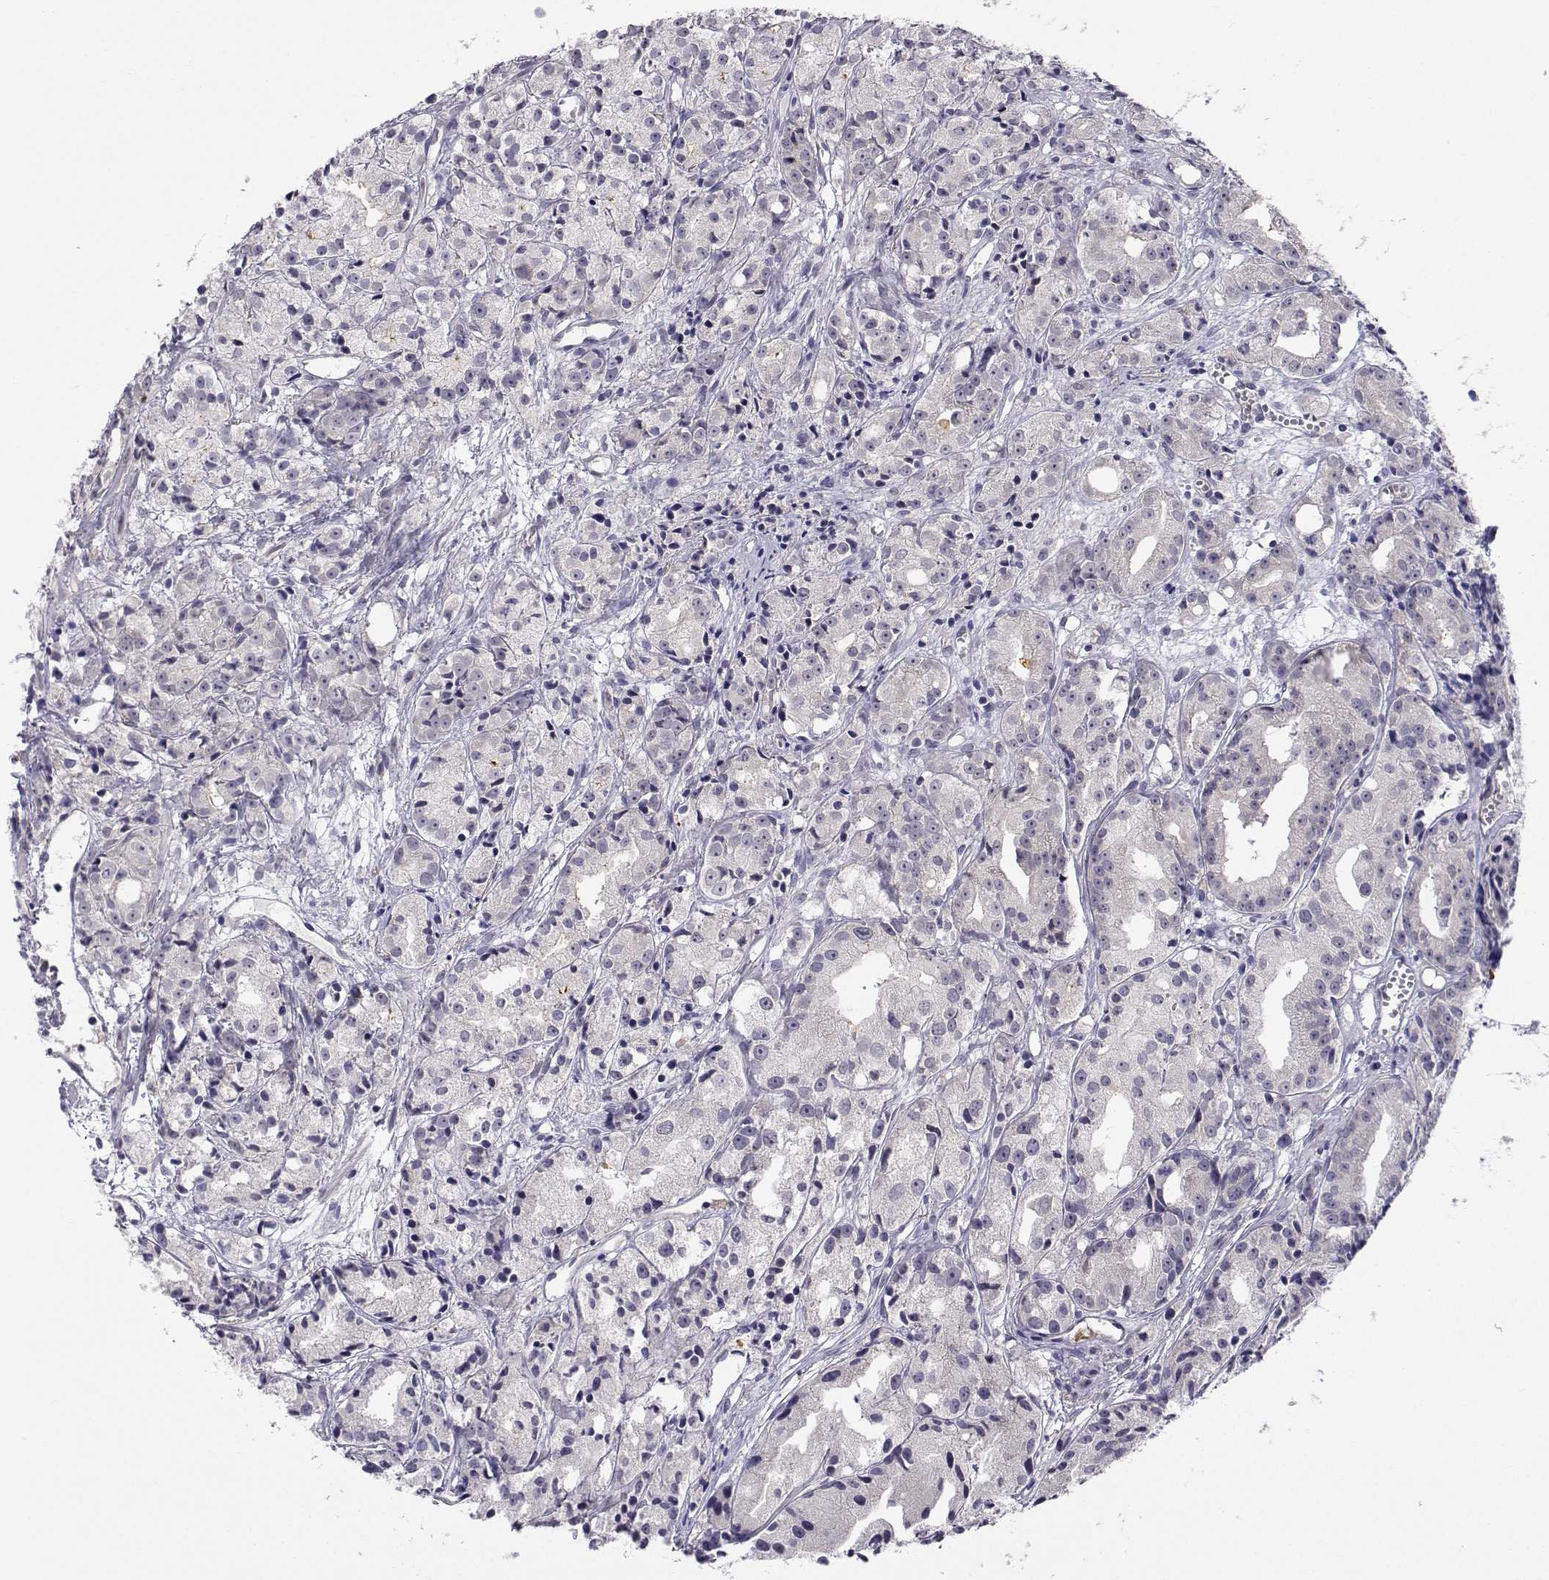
{"staining": {"intensity": "negative", "quantity": "none", "location": "none"}, "tissue": "prostate cancer", "cell_type": "Tumor cells", "image_type": "cancer", "snomed": [{"axis": "morphology", "description": "Adenocarcinoma, Medium grade"}, {"axis": "topography", "description": "Prostate"}], "caption": "An image of prostate cancer (medium-grade adenocarcinoma) stained for a protein shows no brown staining in tumor cells.", "gene": "SLC6A3", "patient": {"sex": "male", "age": 74}}